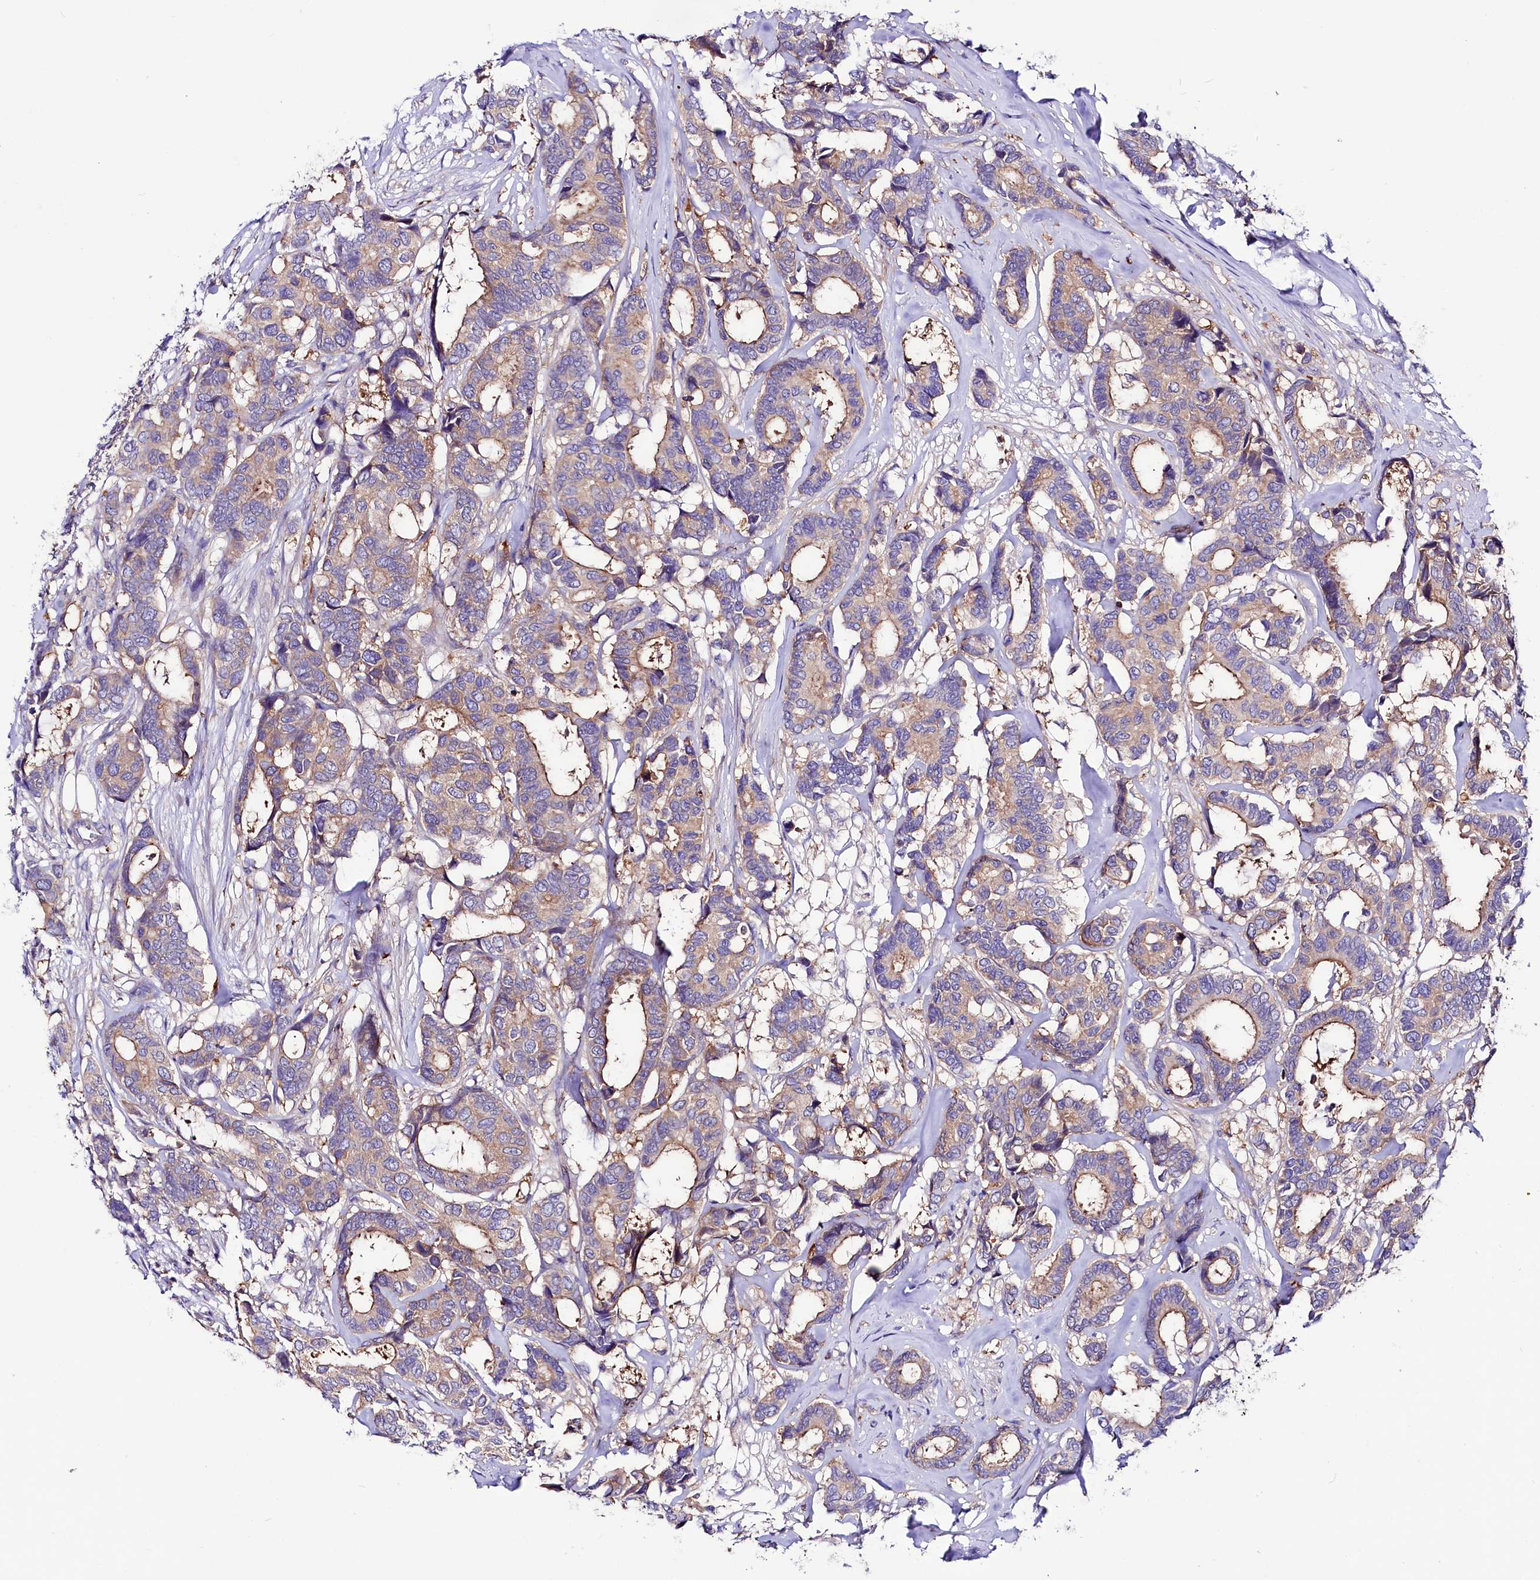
{"staining": {"intensity": "weak", "quantity": "25%-75%", "location": "cytoplasmic/membranous"}, "tissue": "breast cancer", "cell_type": "Tumor cells", "image_type": "cancer", "snomed": [{"axis": "morphology", "description": "Duct carcinoma"}, {"axis": "topography", "description": "Breast"}], "caption": "Weak cytoplasmic/membranous protein staining is identified in approximately 25%-75% of tumor cells in breast cancer.", "gene": "ABHD5", "patient": {"sex": "female", "age": 87}}